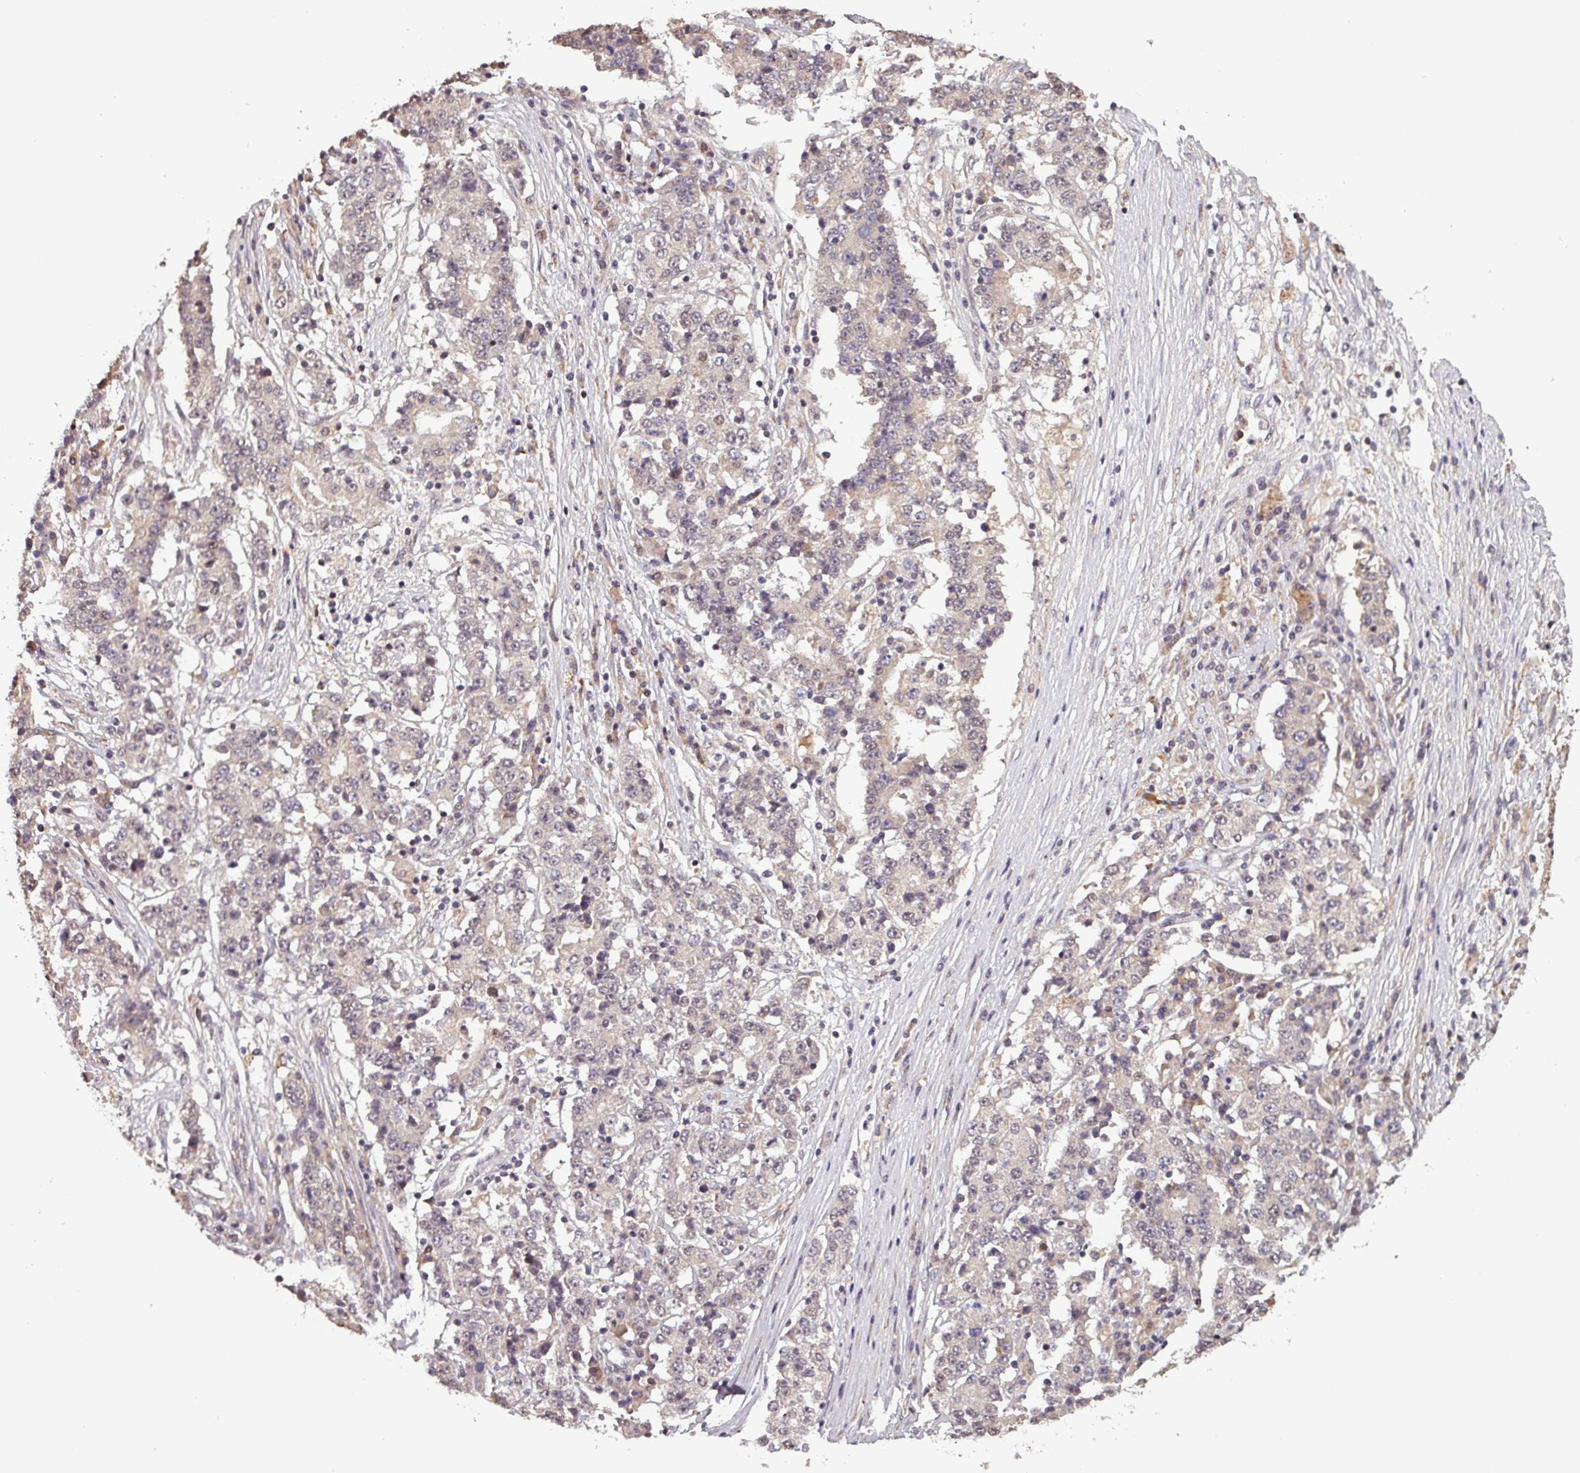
{"staining": {"intensity": "weak", "quantity": "<25%", "location": "nuclear"}, "tissue": "stomach cancer", "cell_type": "Tumor cells", "image_type": "cancer", "snomed": [{"axis": "morphology", "description": "Adenocarcinoma, NOS"}, {"axis": "topography", "description": "Stomach"}], "caption": "Tumor cells show no significant protein staining in stomach cancer (adenocarcinoma).", "gene": "NOB1", "patient": {"sex": "male", "age": 59}}